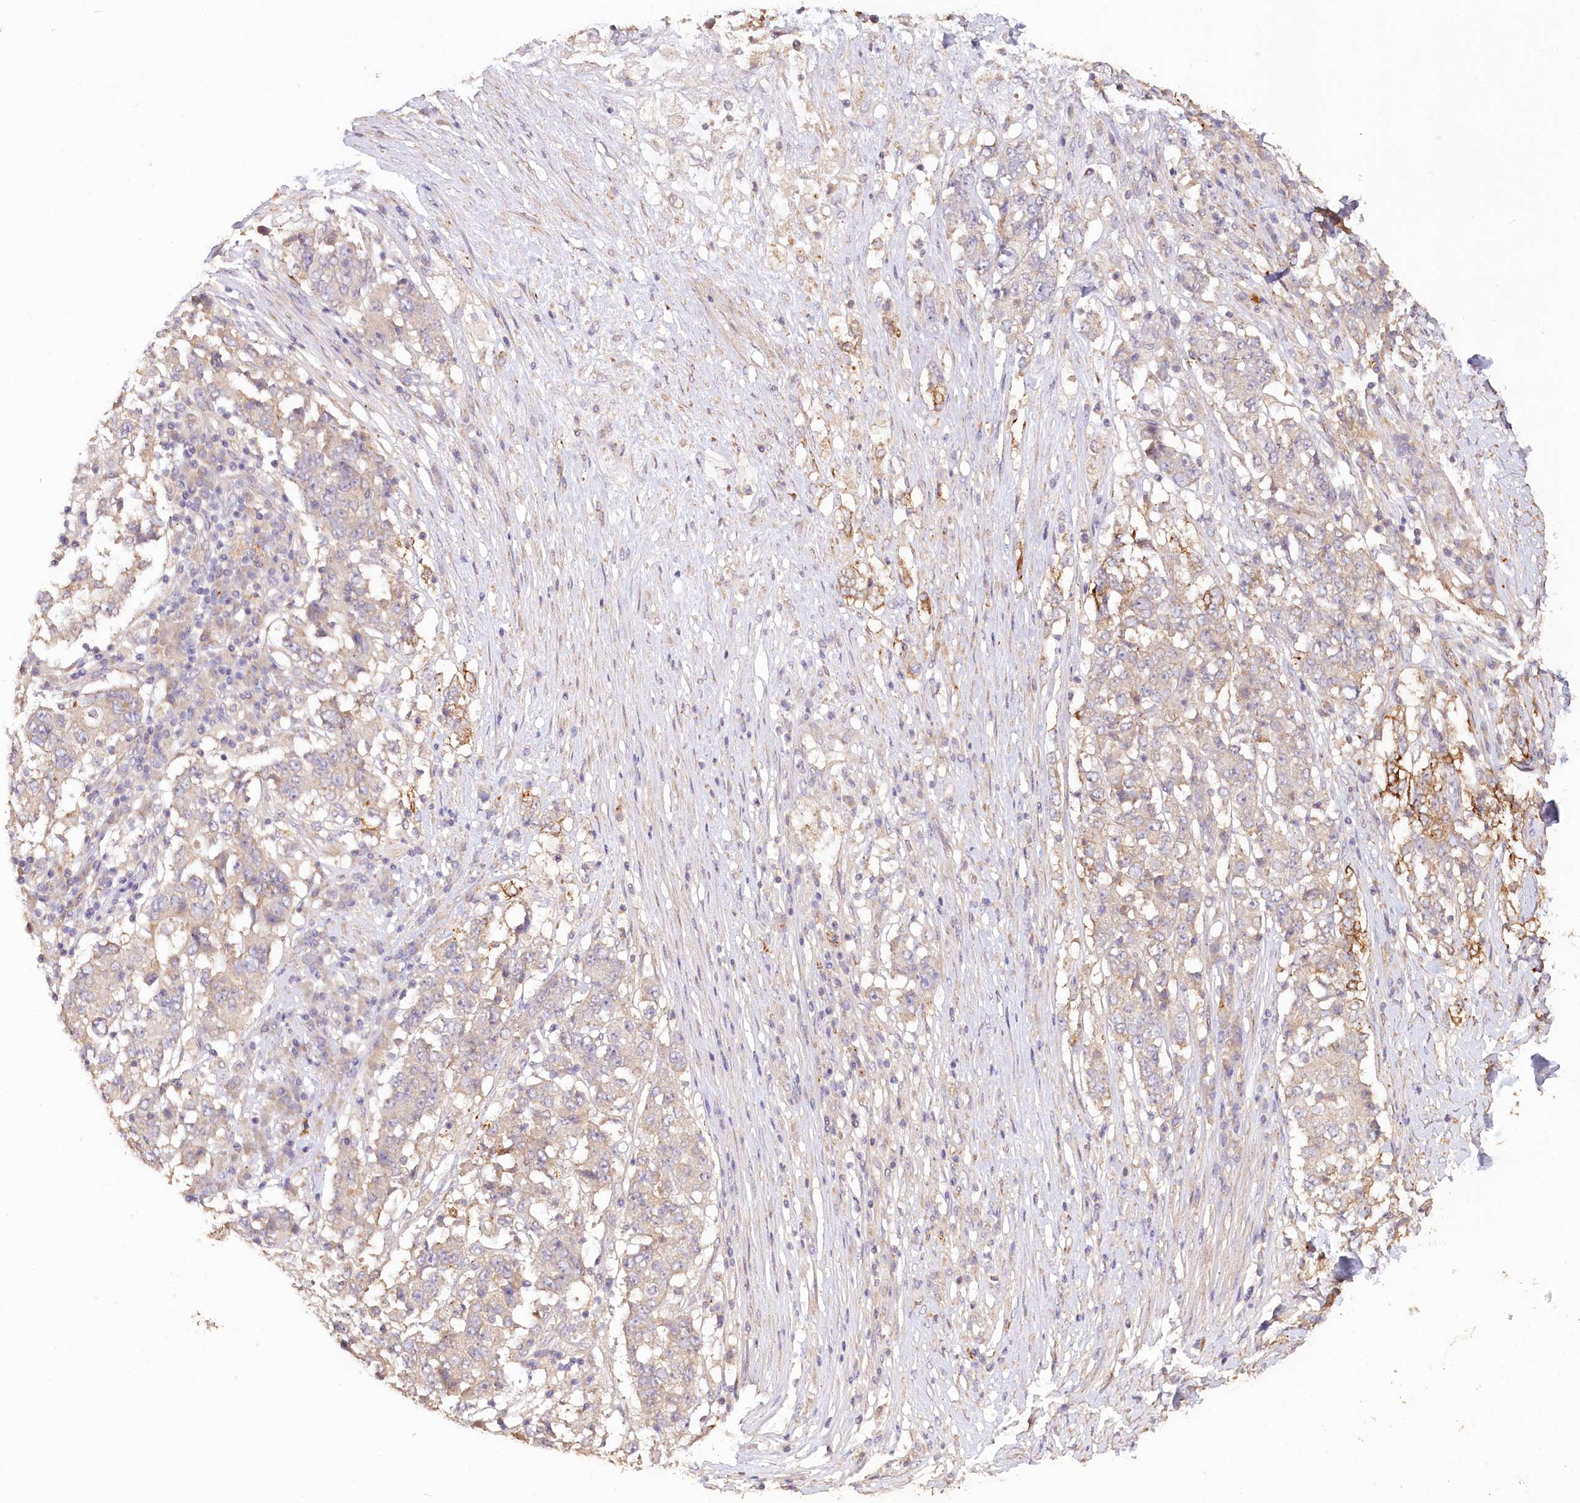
{"staining": {"intensity": "moderate", "quantity": "<25%", "location": "cytoplasmic/membranous"}, "tissue": "stomach cancer", "cell_type": "Tumor cells", "image_type": "cancer", "snomed": [{"axis": "morphology", "description": "Adenocarcinoma, NOS"}, {"axis": "topography", "description": "Stomach"}], "caption": "DAB (3,3'-diaminobenzidine) immunohistochemical staining of stomach cancer displays moderate cytoplasmic/membranous protein expression in about <25% of tumor cells.", "gene": "IRAK1BP1", "patient": {"sex": "male", "age": 59}}